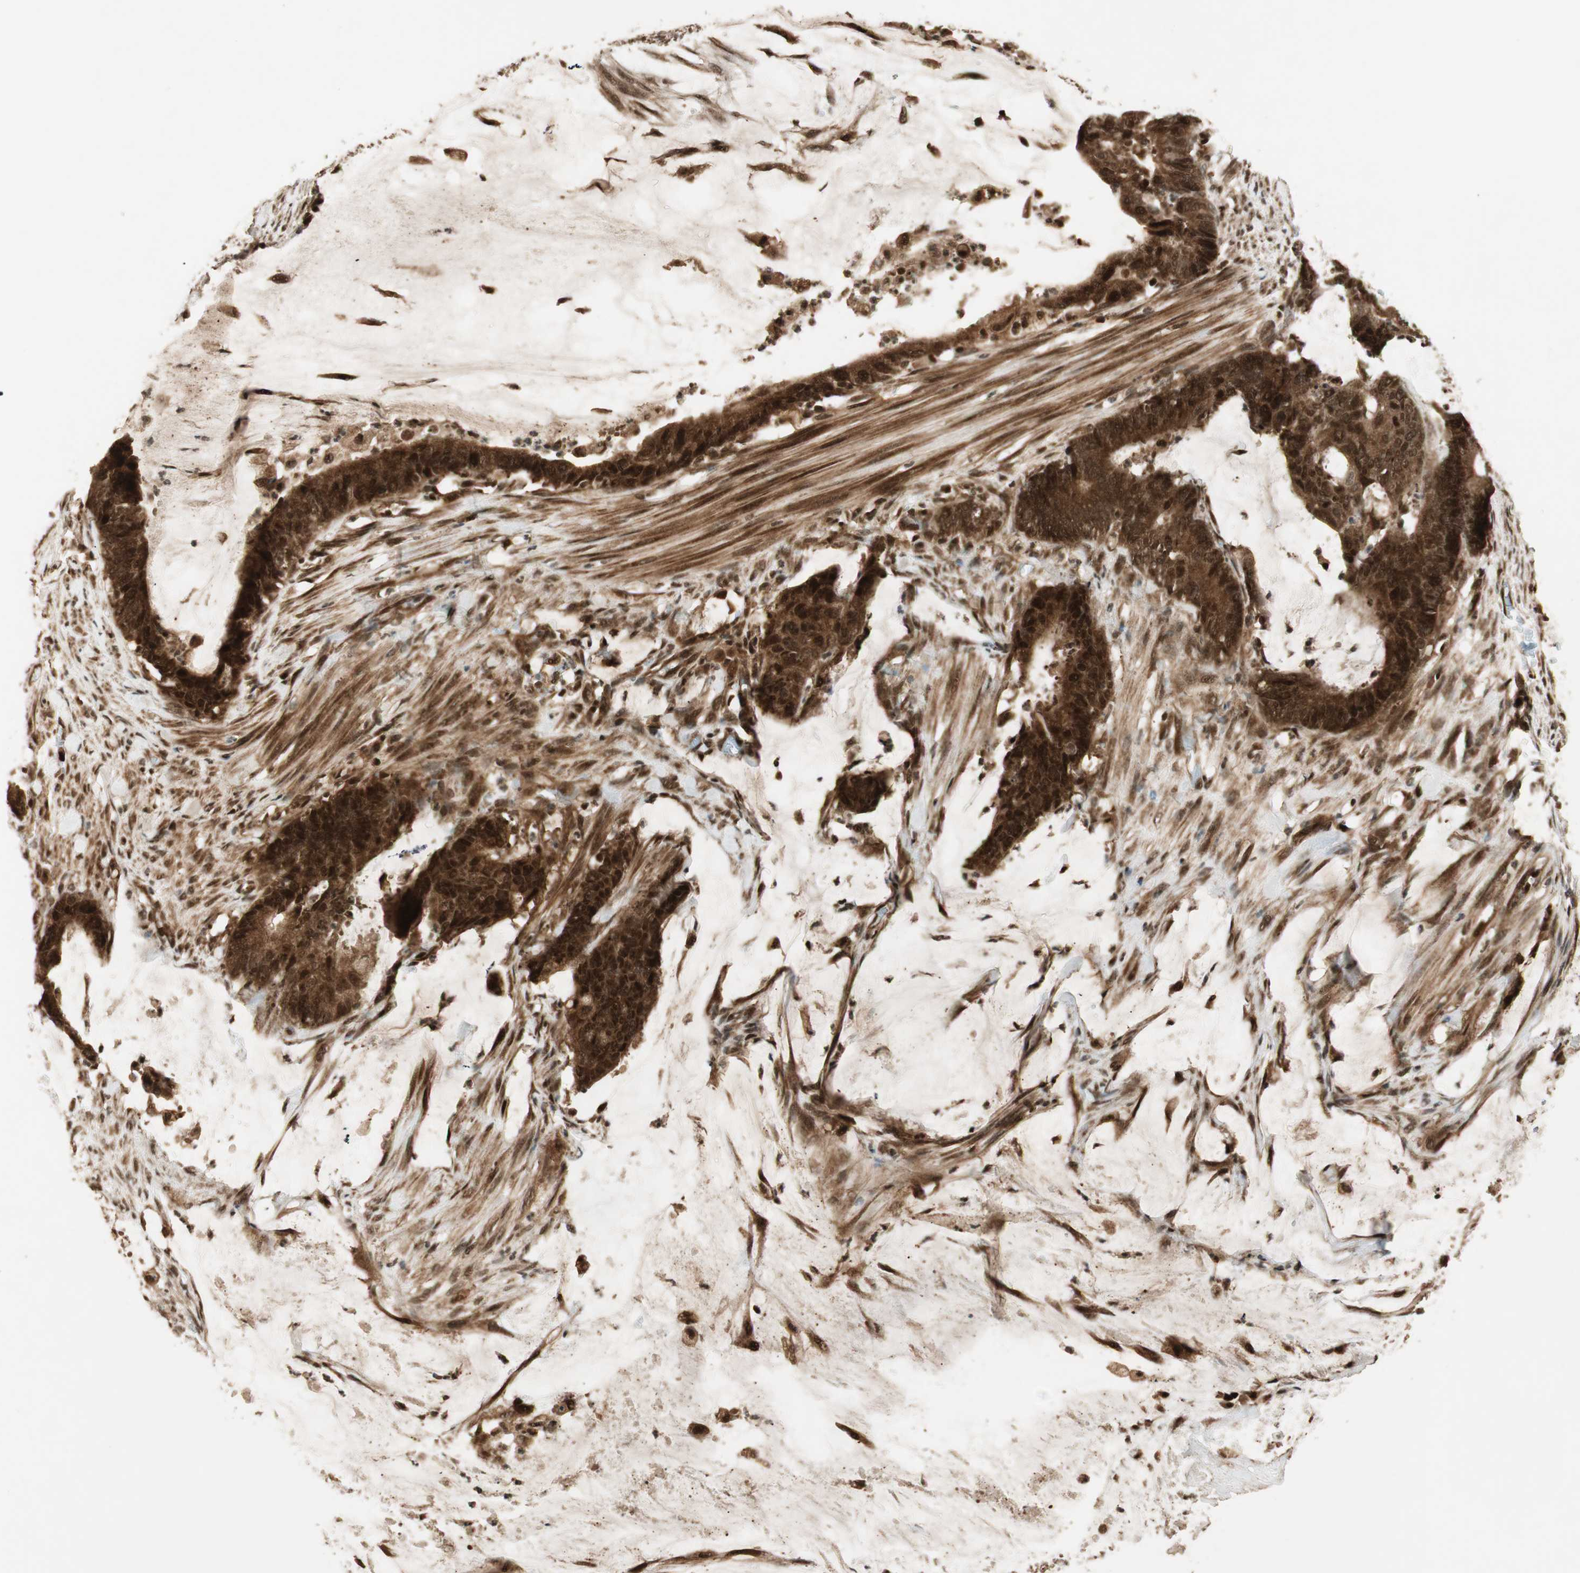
{"staining": {"intensity": "strong", "quantity": ">75%", "location": "cytoplasmic/membranous,nuclear"}, "tissue": "colorectal cancer", "cell_type": "Tumor cells", "image_type": "cancer", "snomed": [{"axis": "morphology", "description": "Adenocarcinoma, NOS"}, {"axis": "topography", "description": "Rectum"}], "caption": "Tumor cells demonstrate high levels of strong cytoplasmic/membranous and nuclear staining in approximately >75% of cells in human colorectal cancer (adenocarcinoma). The protein is shown in brown color, while the nuclei are stained blue.", "gene": "RPA3", "patient": {"sex": "female", "age": 66}}